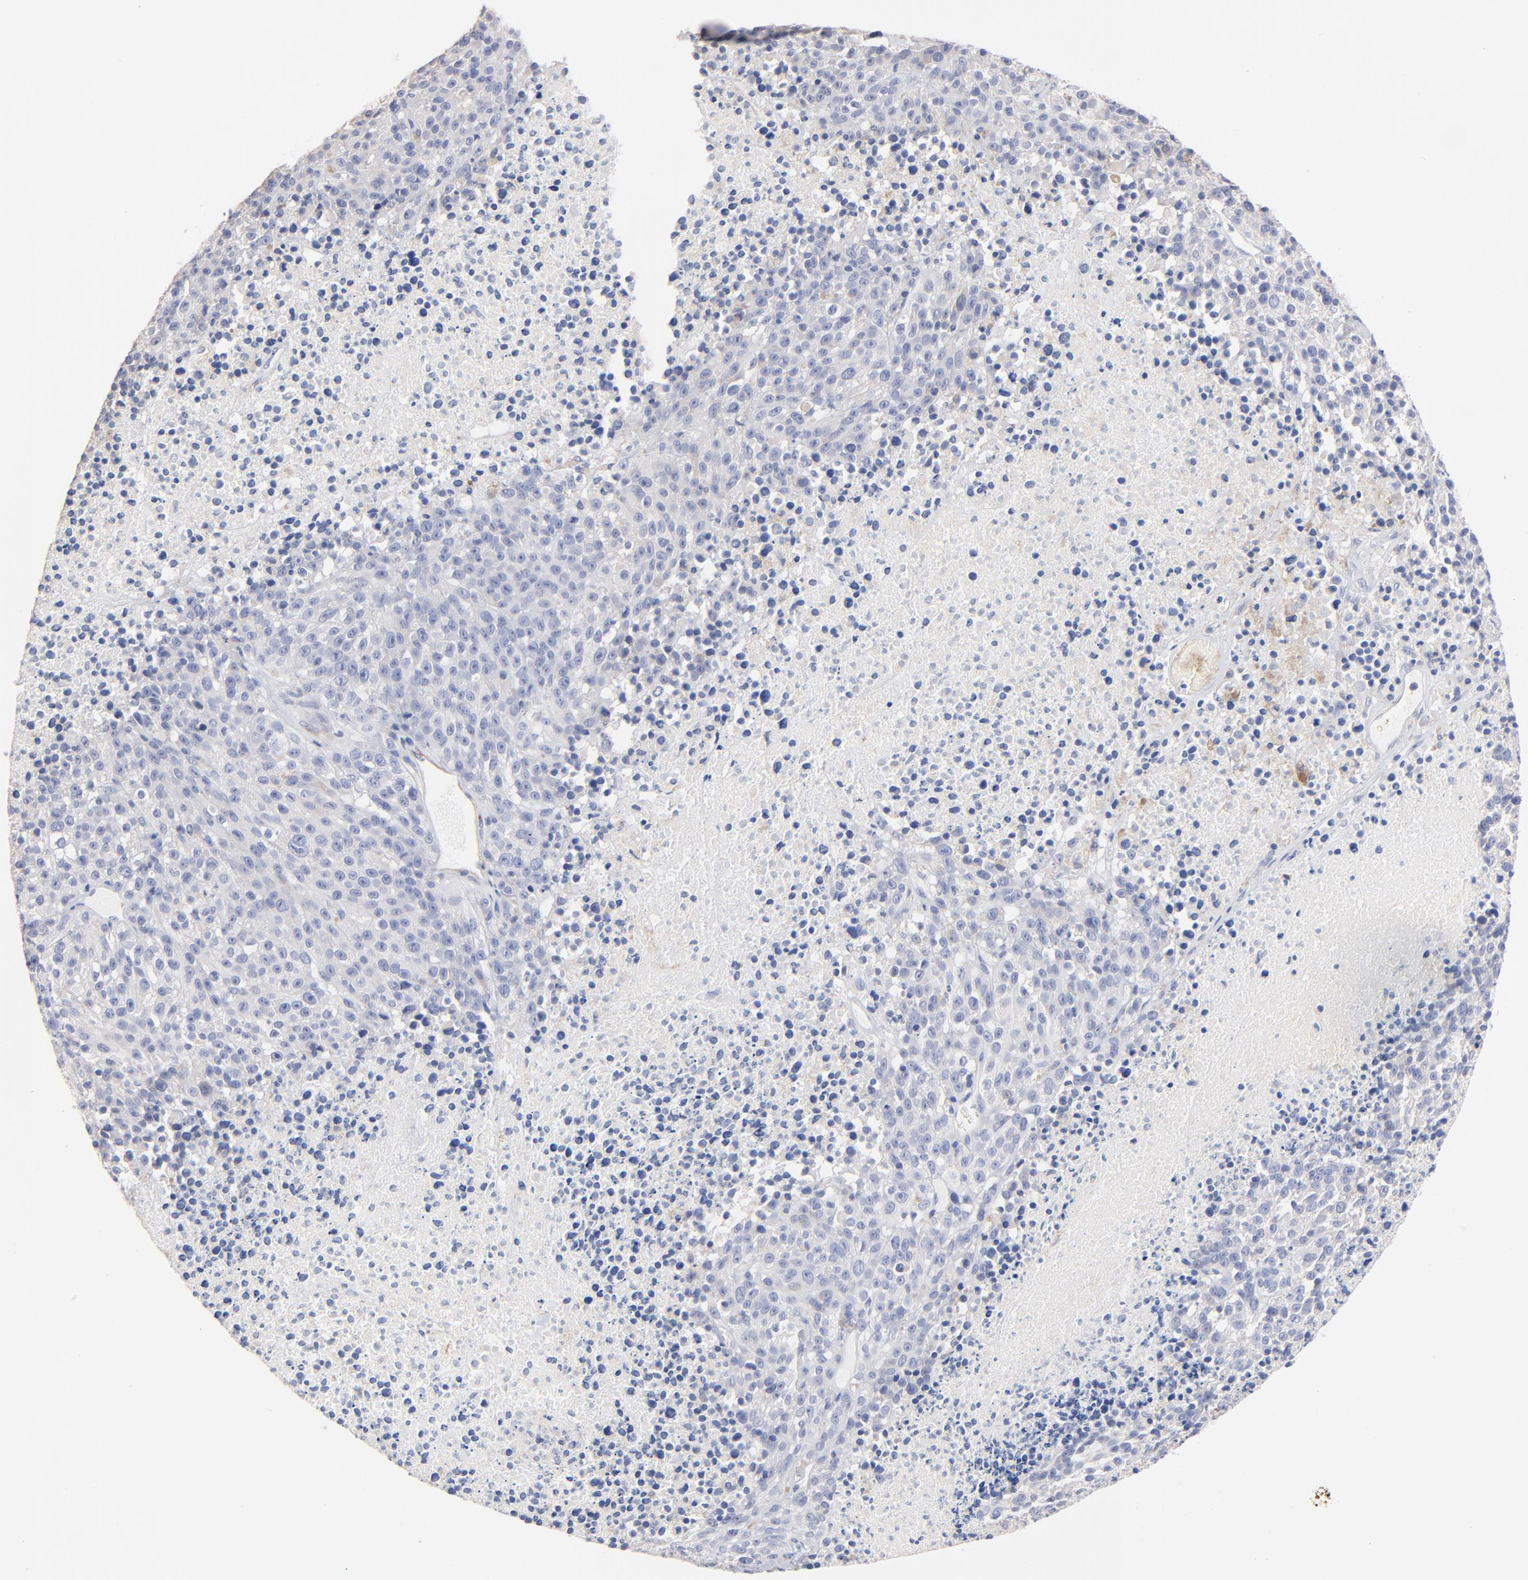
{"staining": {"intensity": "negative", "quantity": "none", "location": "none"}, "tissue": "melanoma", "cell_type": "Tumor cells", "image_type": "cancer", "snomed": [{"axis": "morphology", "description": "Malignant melanoma, Metastatic site"}, {"axis": "topography", "description": "Cerebral cortex"}], "caption": "Immunohistochemistry of melanoma demonstrates no expression in tumor cells.", "gene": "ITGA8", "patient": {"sex": "female", "age": 52}}